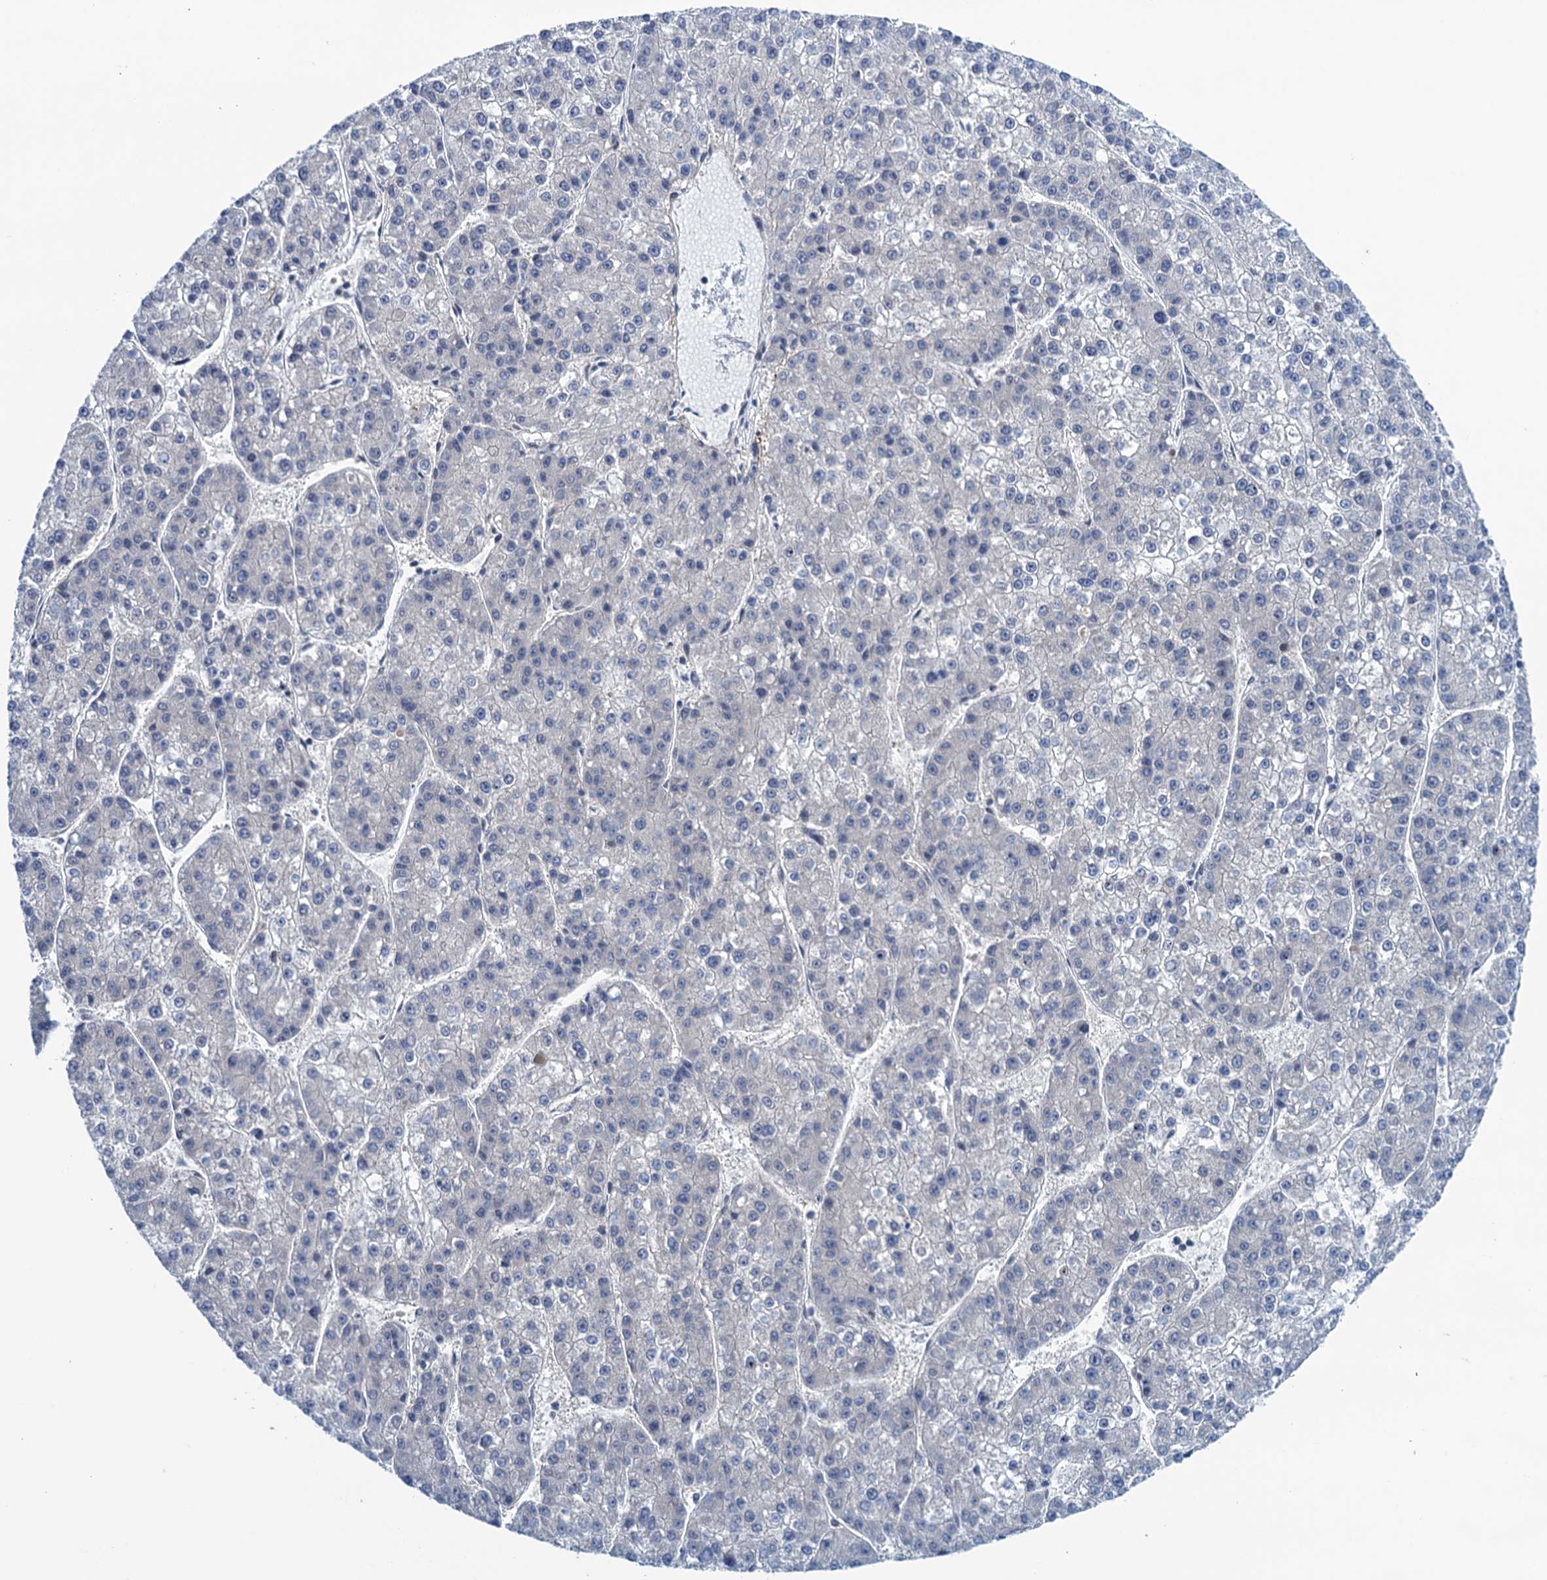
{"staining": {"intensity": "negative", "quantity": "none", "location": "none"}, "tissue": "liver cancer", "cell_type": "Tumor cells", "image_type": "cancer", "snomed": [{"axis": "morphology", "description": "Carcinoma, Hepatocellular, NOS"}, {"axis": "topography", "description": "Liver"}], "caption": "IHC histopathology image of neoplastic tissue: human liver cancer stained with DAB exhibits no significant protein positivity in tumor cells.", "gene": "SAE1", "patient": {"sex": "female", "age": 73}}